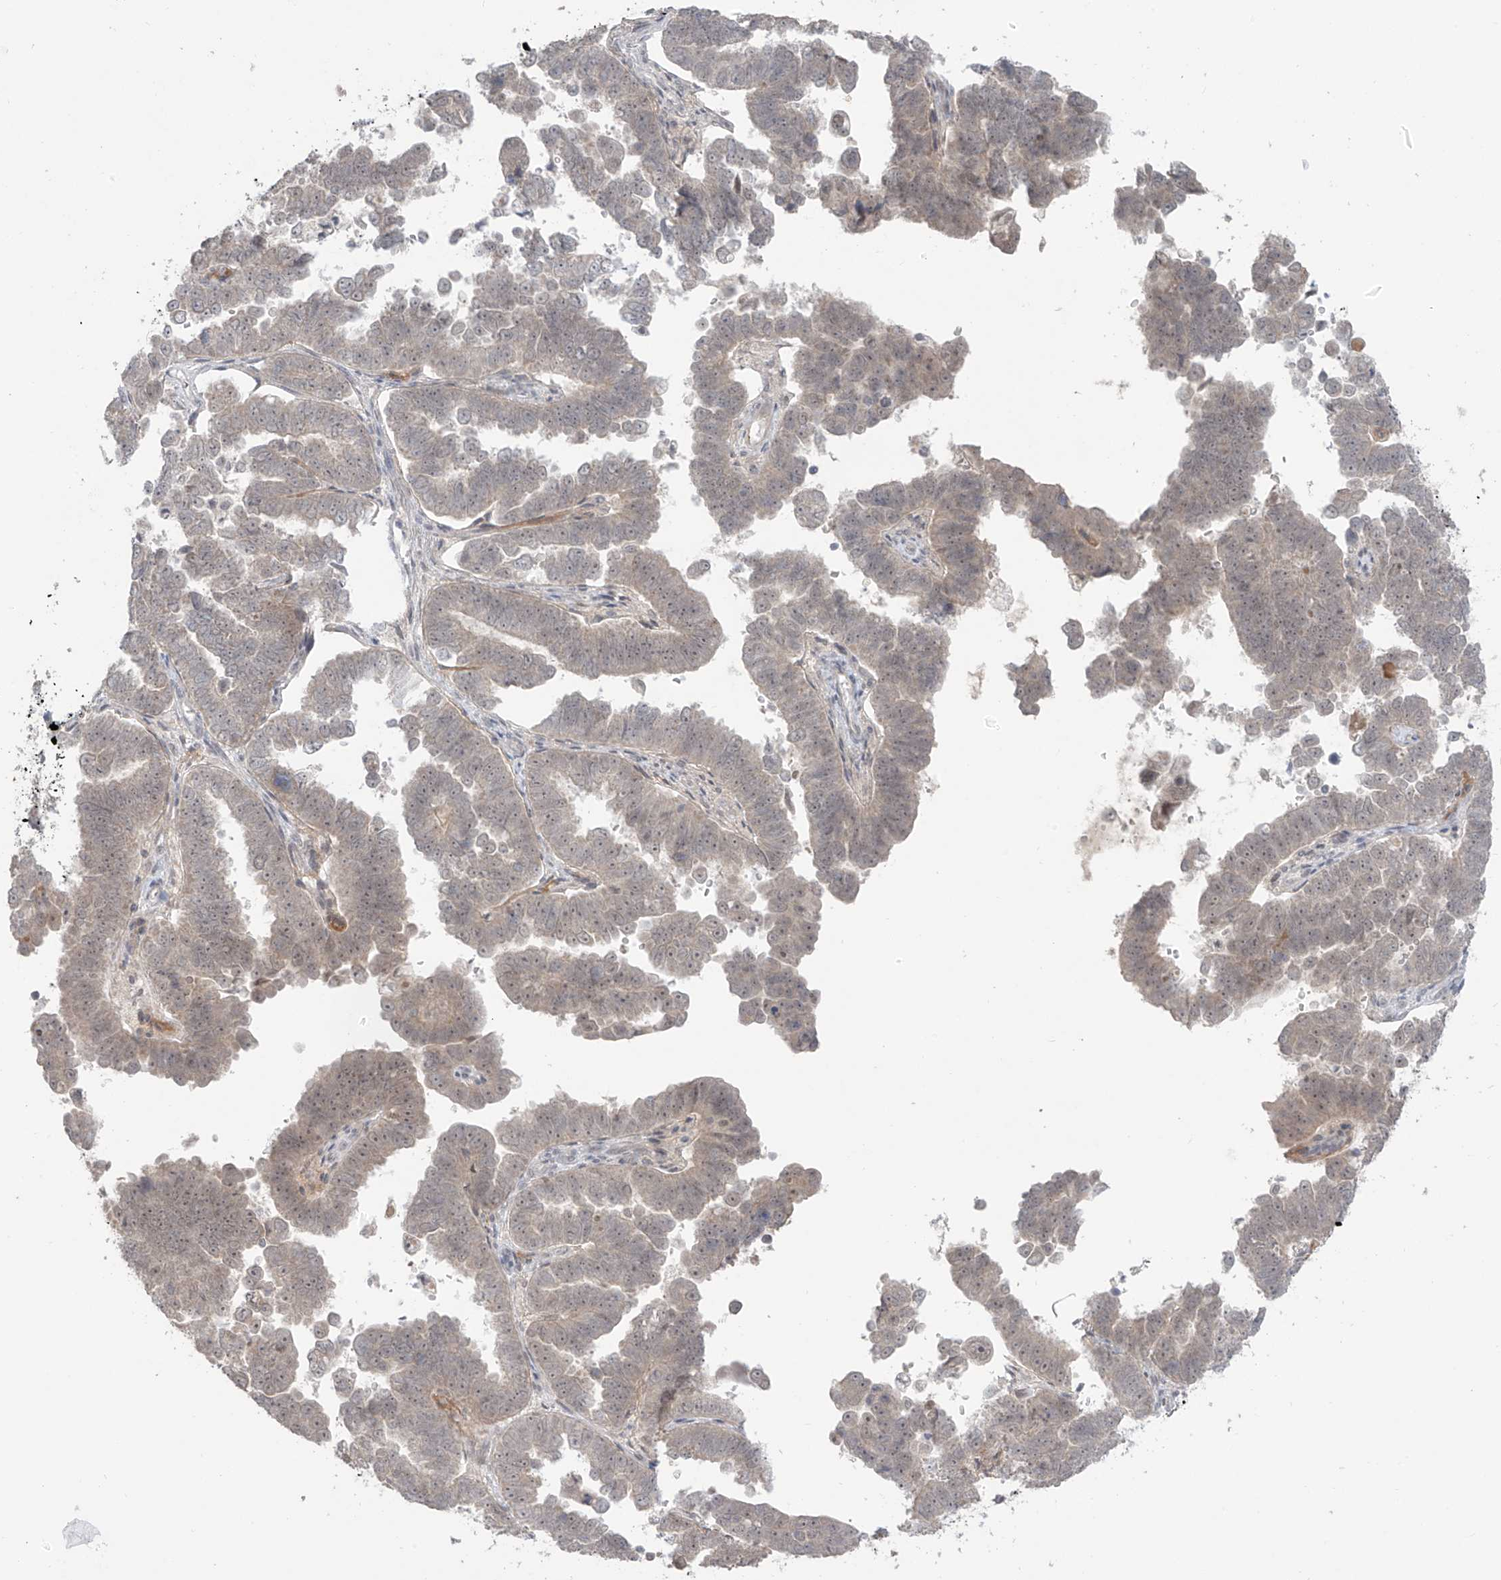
{"staining": {"intensity": "weak", "quantity": "25%-75%", "location": "cytoplasmic/membranous,nuclear"}, "tissue": "endometrial cancer", "cell_type": "Tumor cells", "image_type": "cancer", "snomed": [{"axis": "morphology", "description": "Adenocarcinoma, NOS"}, {"axis": "topography", "description": "Endometrium"}], "caption": "Protein analysis of endometrial cancer (adenocarcinoma) tissue shows weak cytoplasmic/membranous and nuclear staining in about 25%-75% of tumor cells.", "gene": "OGT", "patient": {"sex": "female", "age": 75}}